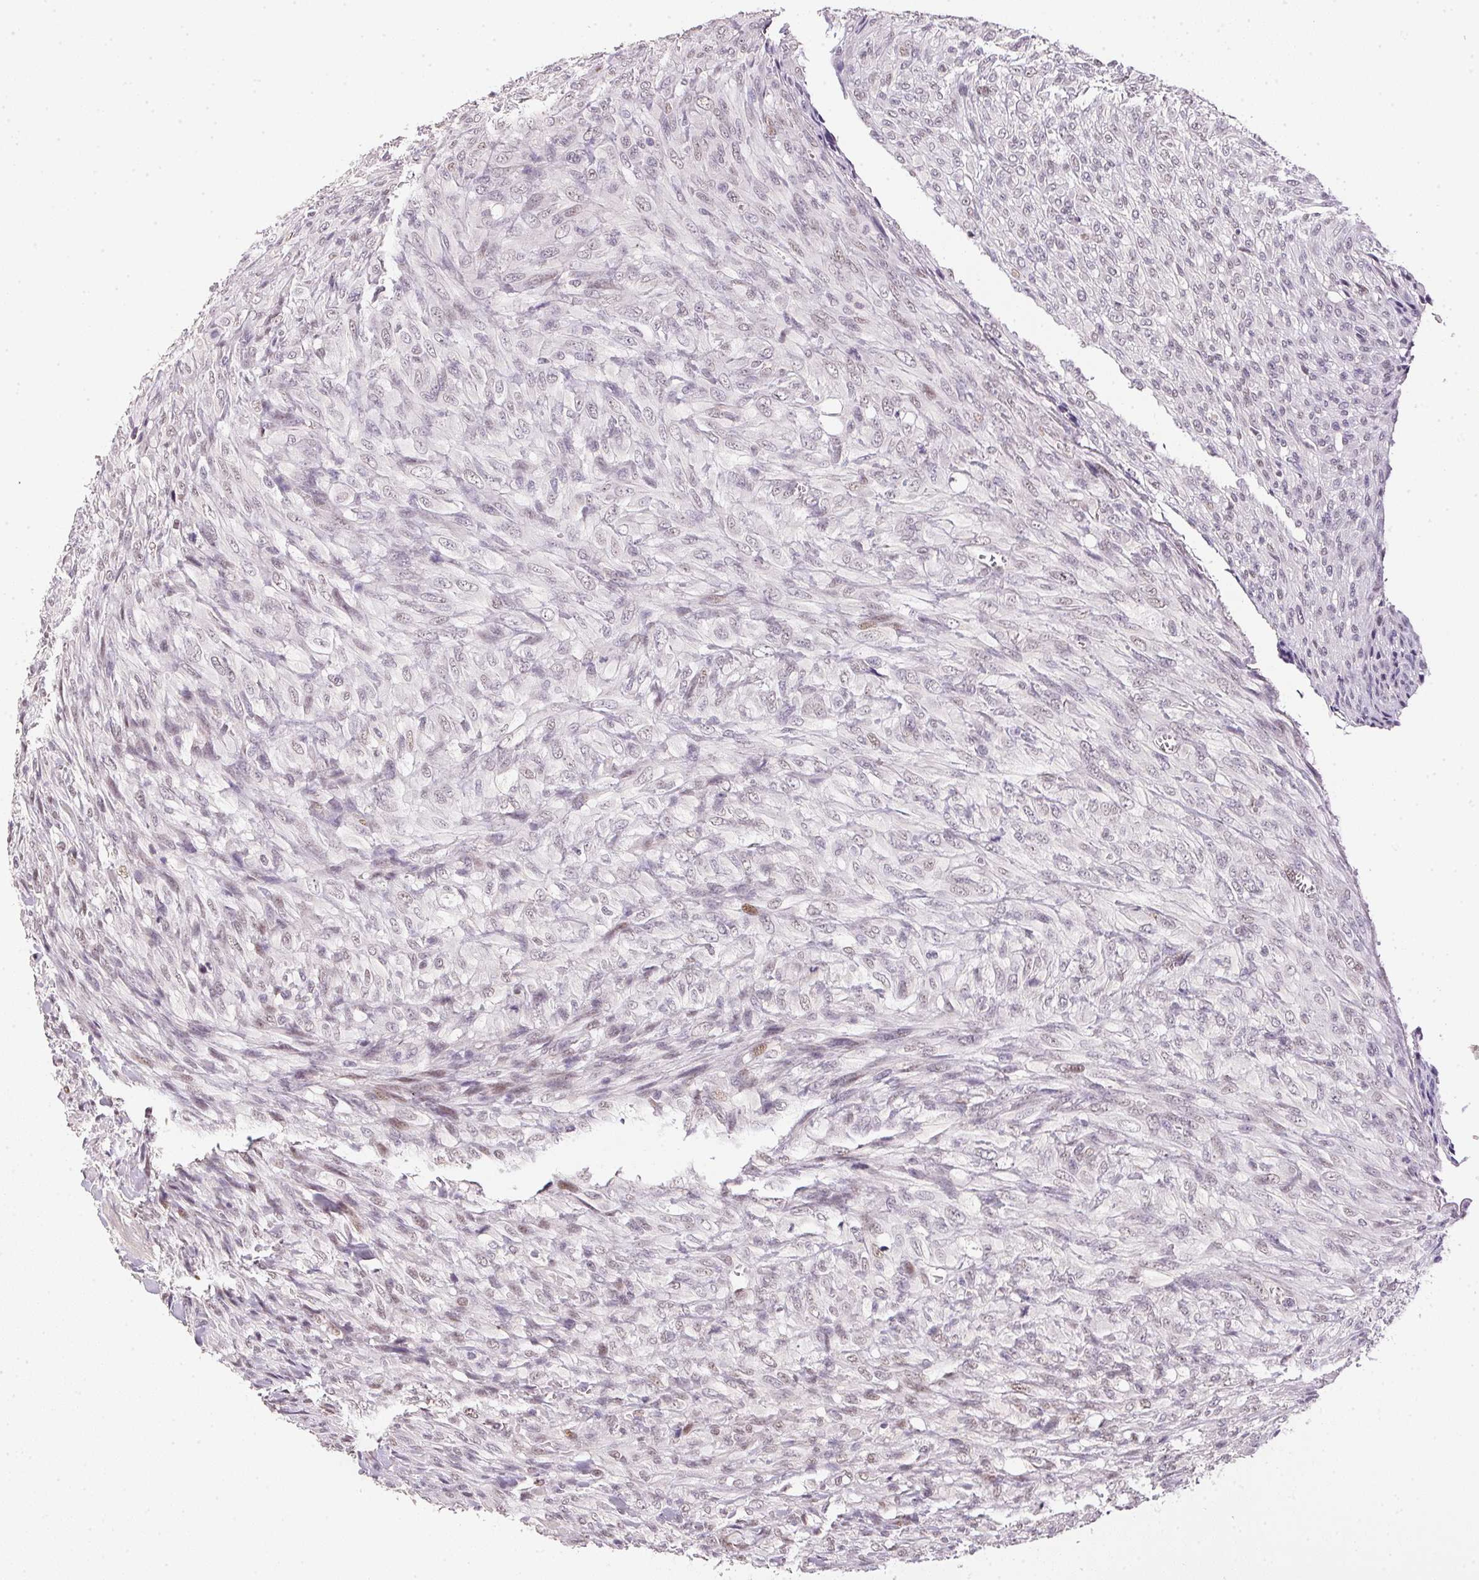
{"staining": {"intensity": "negative", "quantity": "none", "location": "none"}, "tissue": "renal cancer", "cell_type": "Tumor cells", "image_type": "cancer", "snomed": [{"axis": "morphology", "description": "Adenocarcinoma, NOS"}, {"axis": "topography", "description": "Kidney"}], "caption": "An immunohistochemistry (IHC) photomicrograph of renal cancer is shown. There is no staining in tumor cells of renal cancer.", "gene": "POLR3G", "patient": {"sex": "male", "age": 58}}